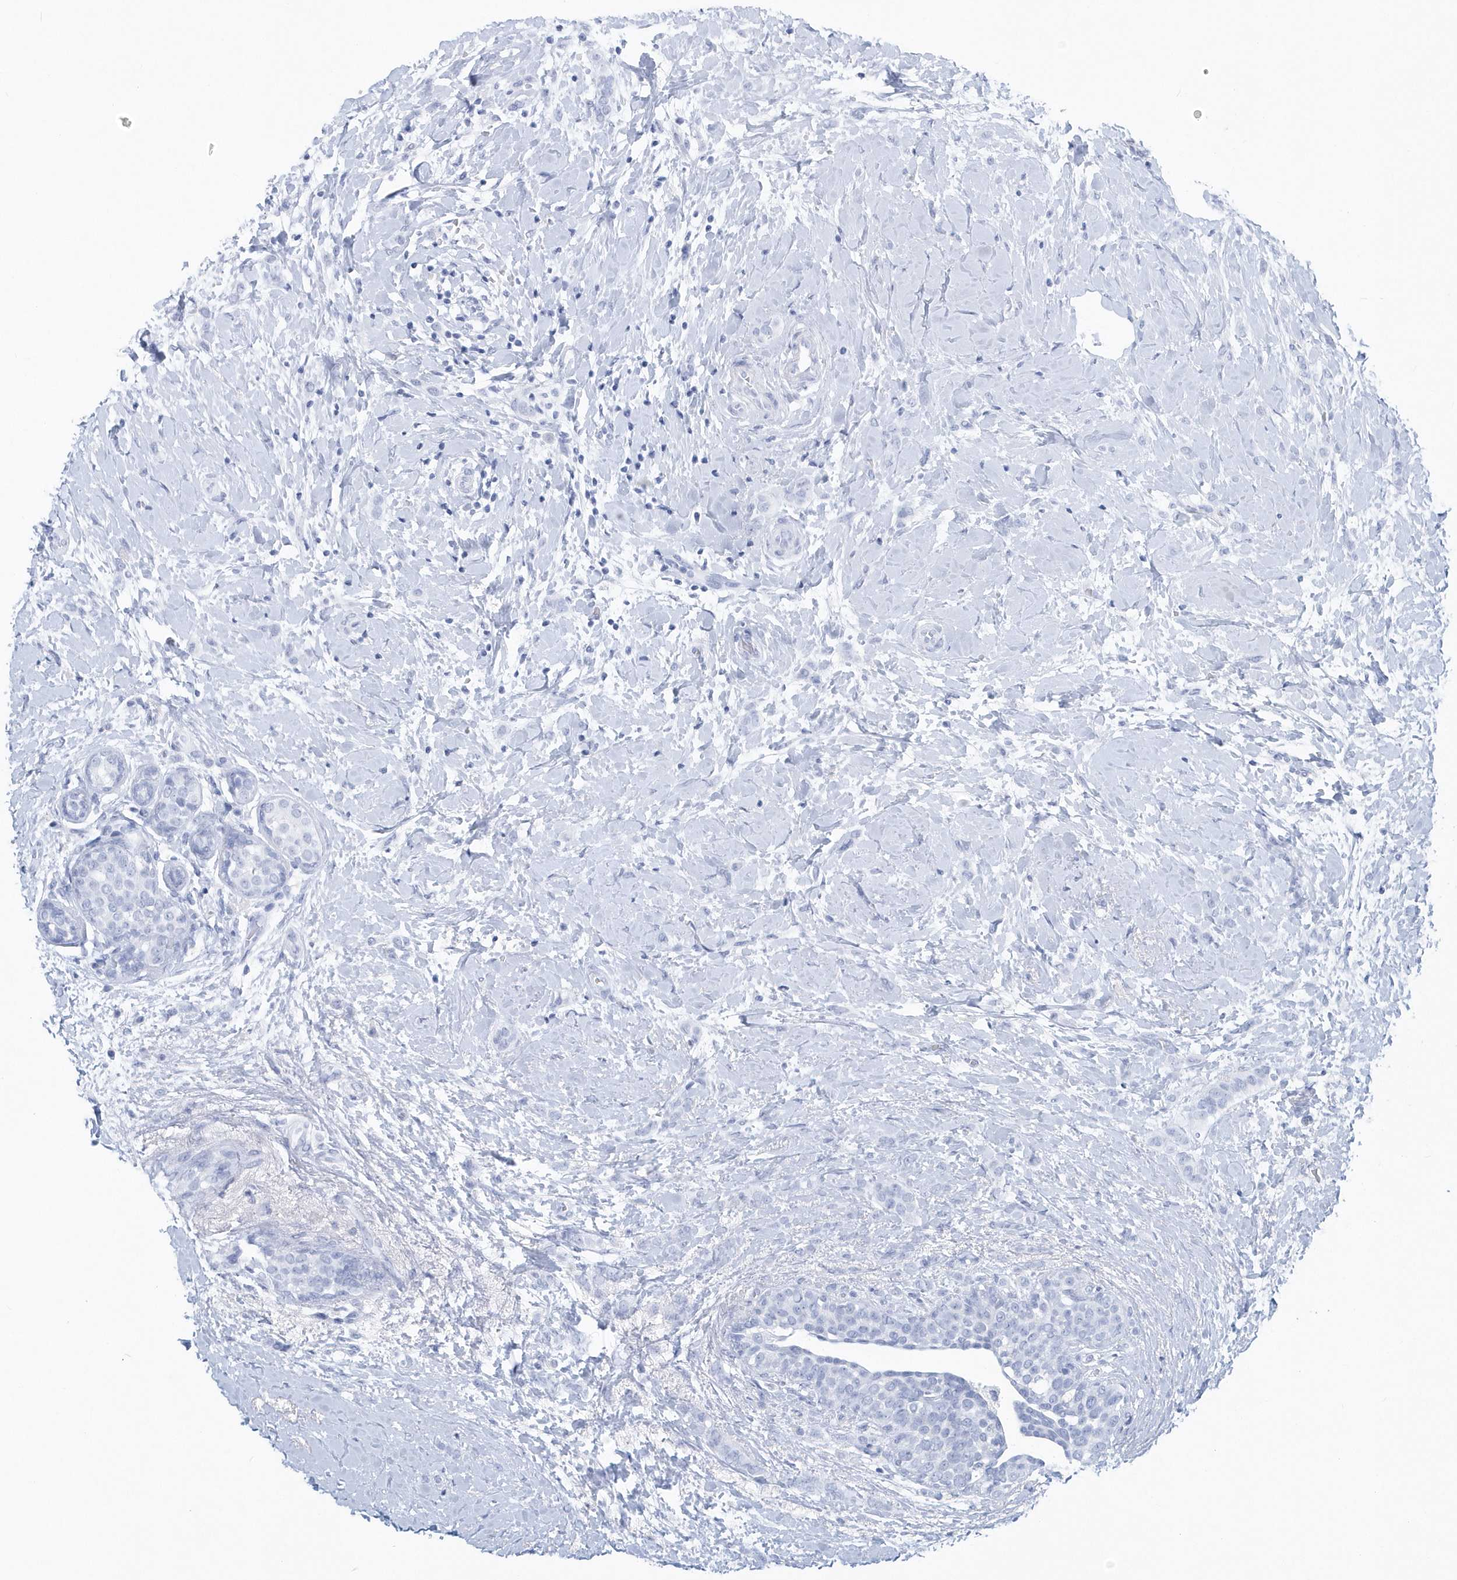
{"staining": {"intensity": "negative", "quantity": "none", "location": "none"}, "tissue": "breast cancer", "cell_type": "Tumor cells", "image_type": "cancer", "snomed": [{"axis": "morphology", "description": "Lobular carcinoma, in situ"}, {"axis": "morphology", "description": "Lobular carcinoma"}, {"axis": "topography", "description": "Breast"}], "caption": "A high-resolution histopathology image shows IHC staining of breast cancer (lobular carcinoma), which demonstrates no significant positivity in tumor cells.", "gene": "PTPRO", "patient": {"sex": "female", "age": 41}}